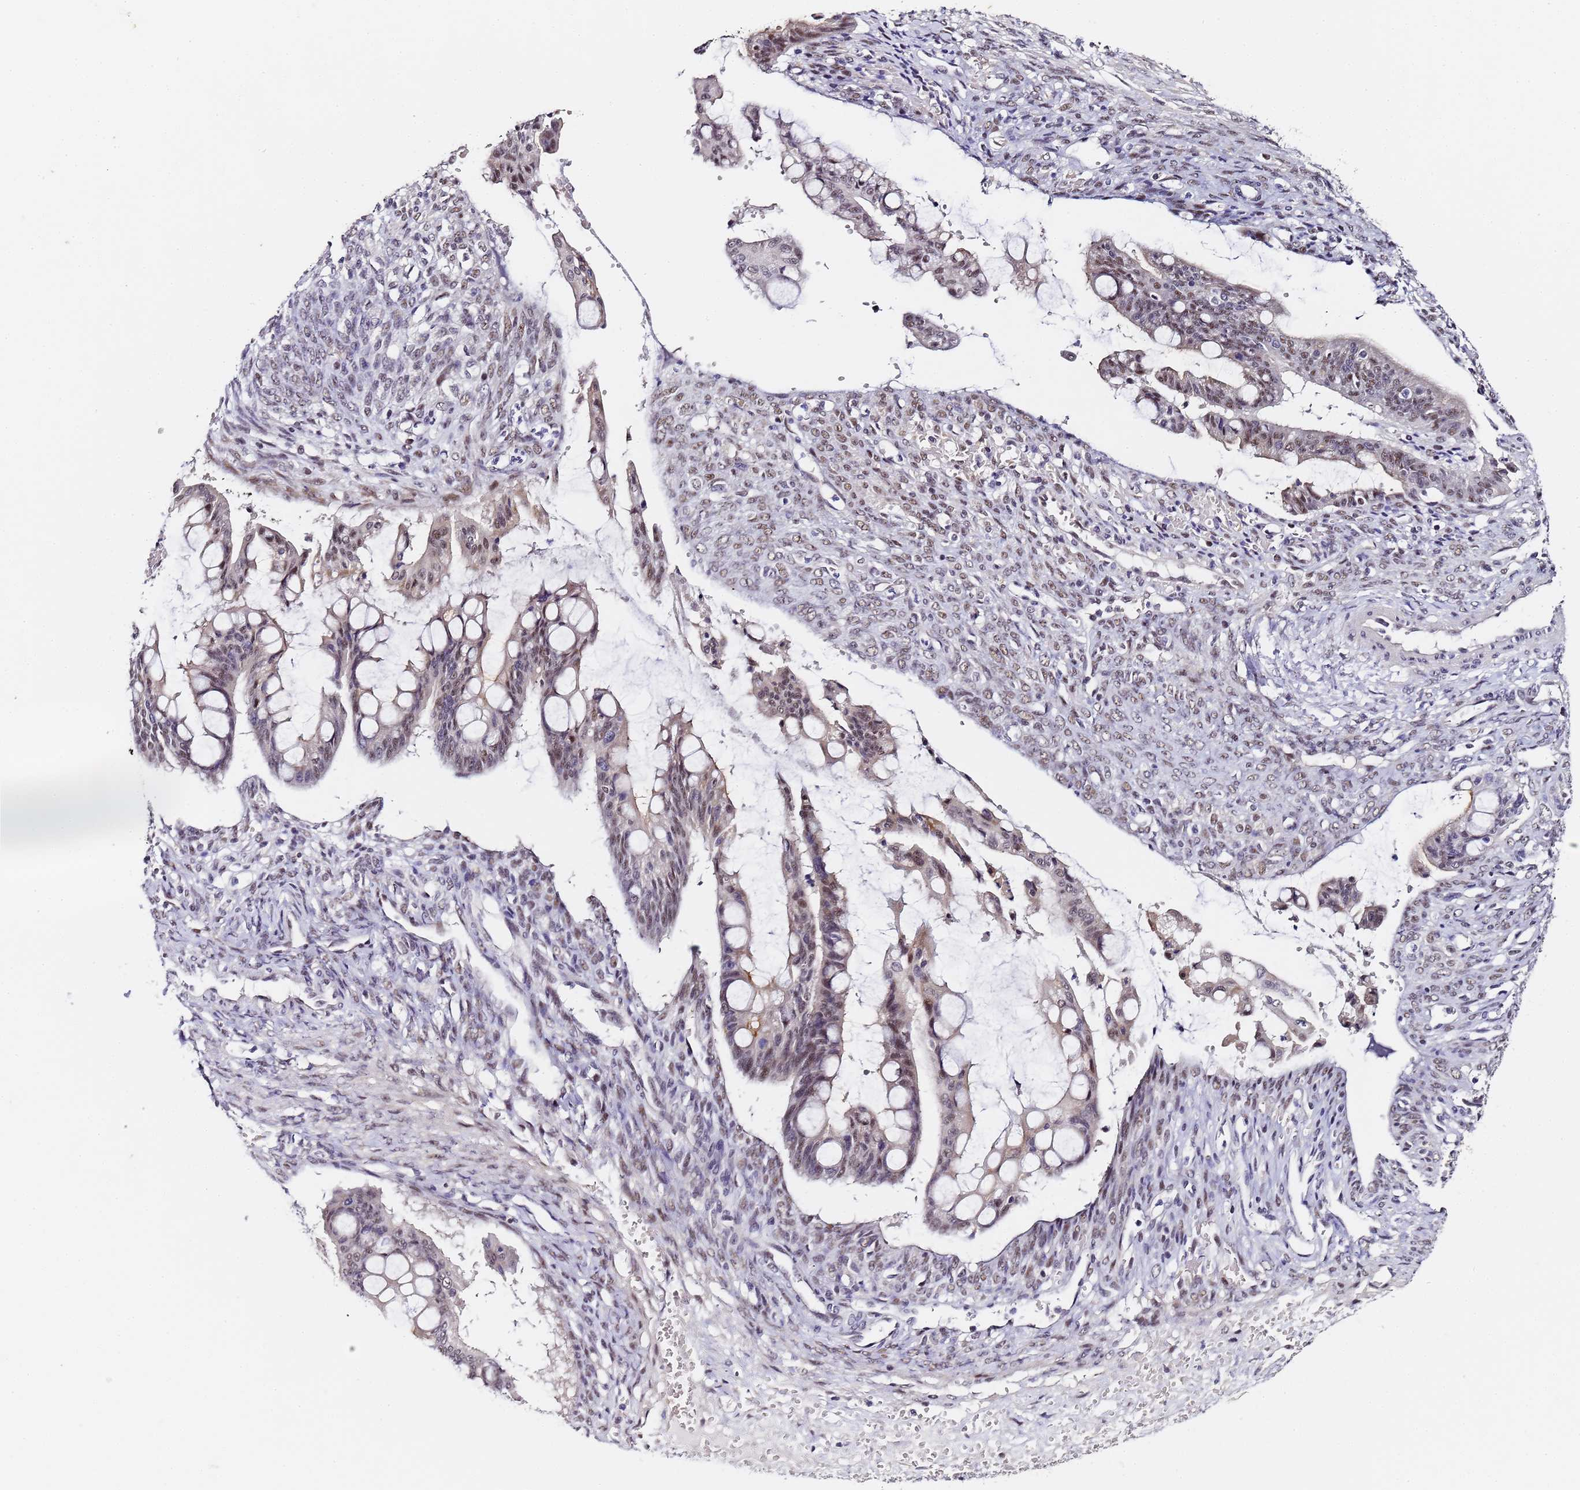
{"staining": {"intensity": "negative", "quantity": "none", "location": "none"}, "tissue": "ovarian cancer", "cell_type": "Tumor cells", "image_type": "cancer", "snomed": [{"axis": "morphology", "description": "Cystadenocarcinoma, mucinous, NOS"}, {"axis": "topography", "description": "Ovary"}], "caption": "An image of human mucinous cystadenocarcinoma (ovarian) is negative for staining in tumor cells.", "gene": "FNBP4", "patient": {"sex": "female", "age": 73}}